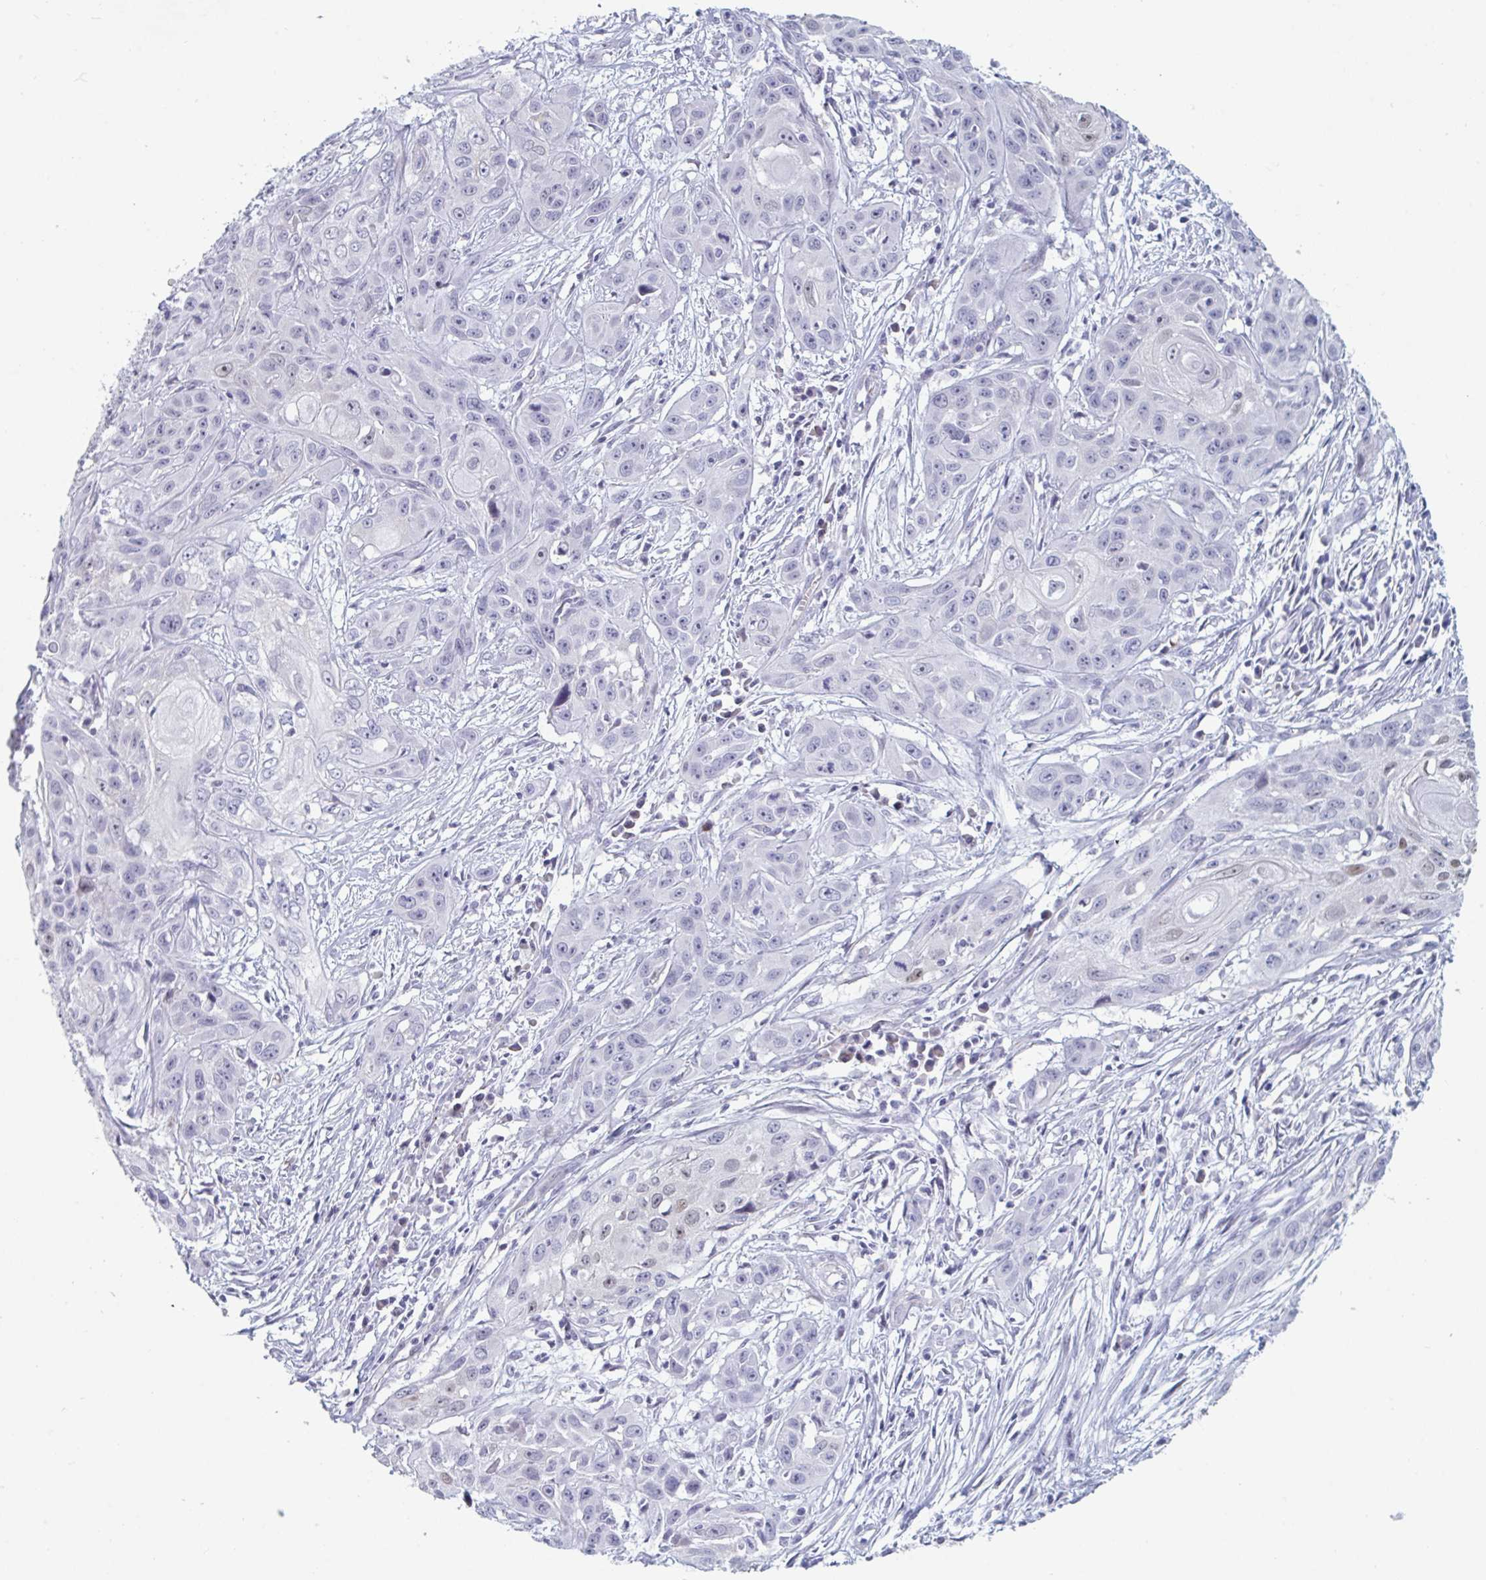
{"staining": {"intensity": "negative", "quantity": "none", "location": "none"}, "tissue": "skin cancer", "cell_type": "Tumor cells", "image_type": "cancer", "snomed": [{"axis": "morphology", "description": "Squamous cell carcinoma, NOS"}, {"axis": "topography", "description": "Skin"}, {"axis": "topography", "description": "Vulva"}], "caption": "This is an immunohistochemistry image of skin cancer (squamous cell carcinoma). There is no staining in tumor cells.", "gene": "FOXA1", "patient": {"sex": "female", "age": 83}}